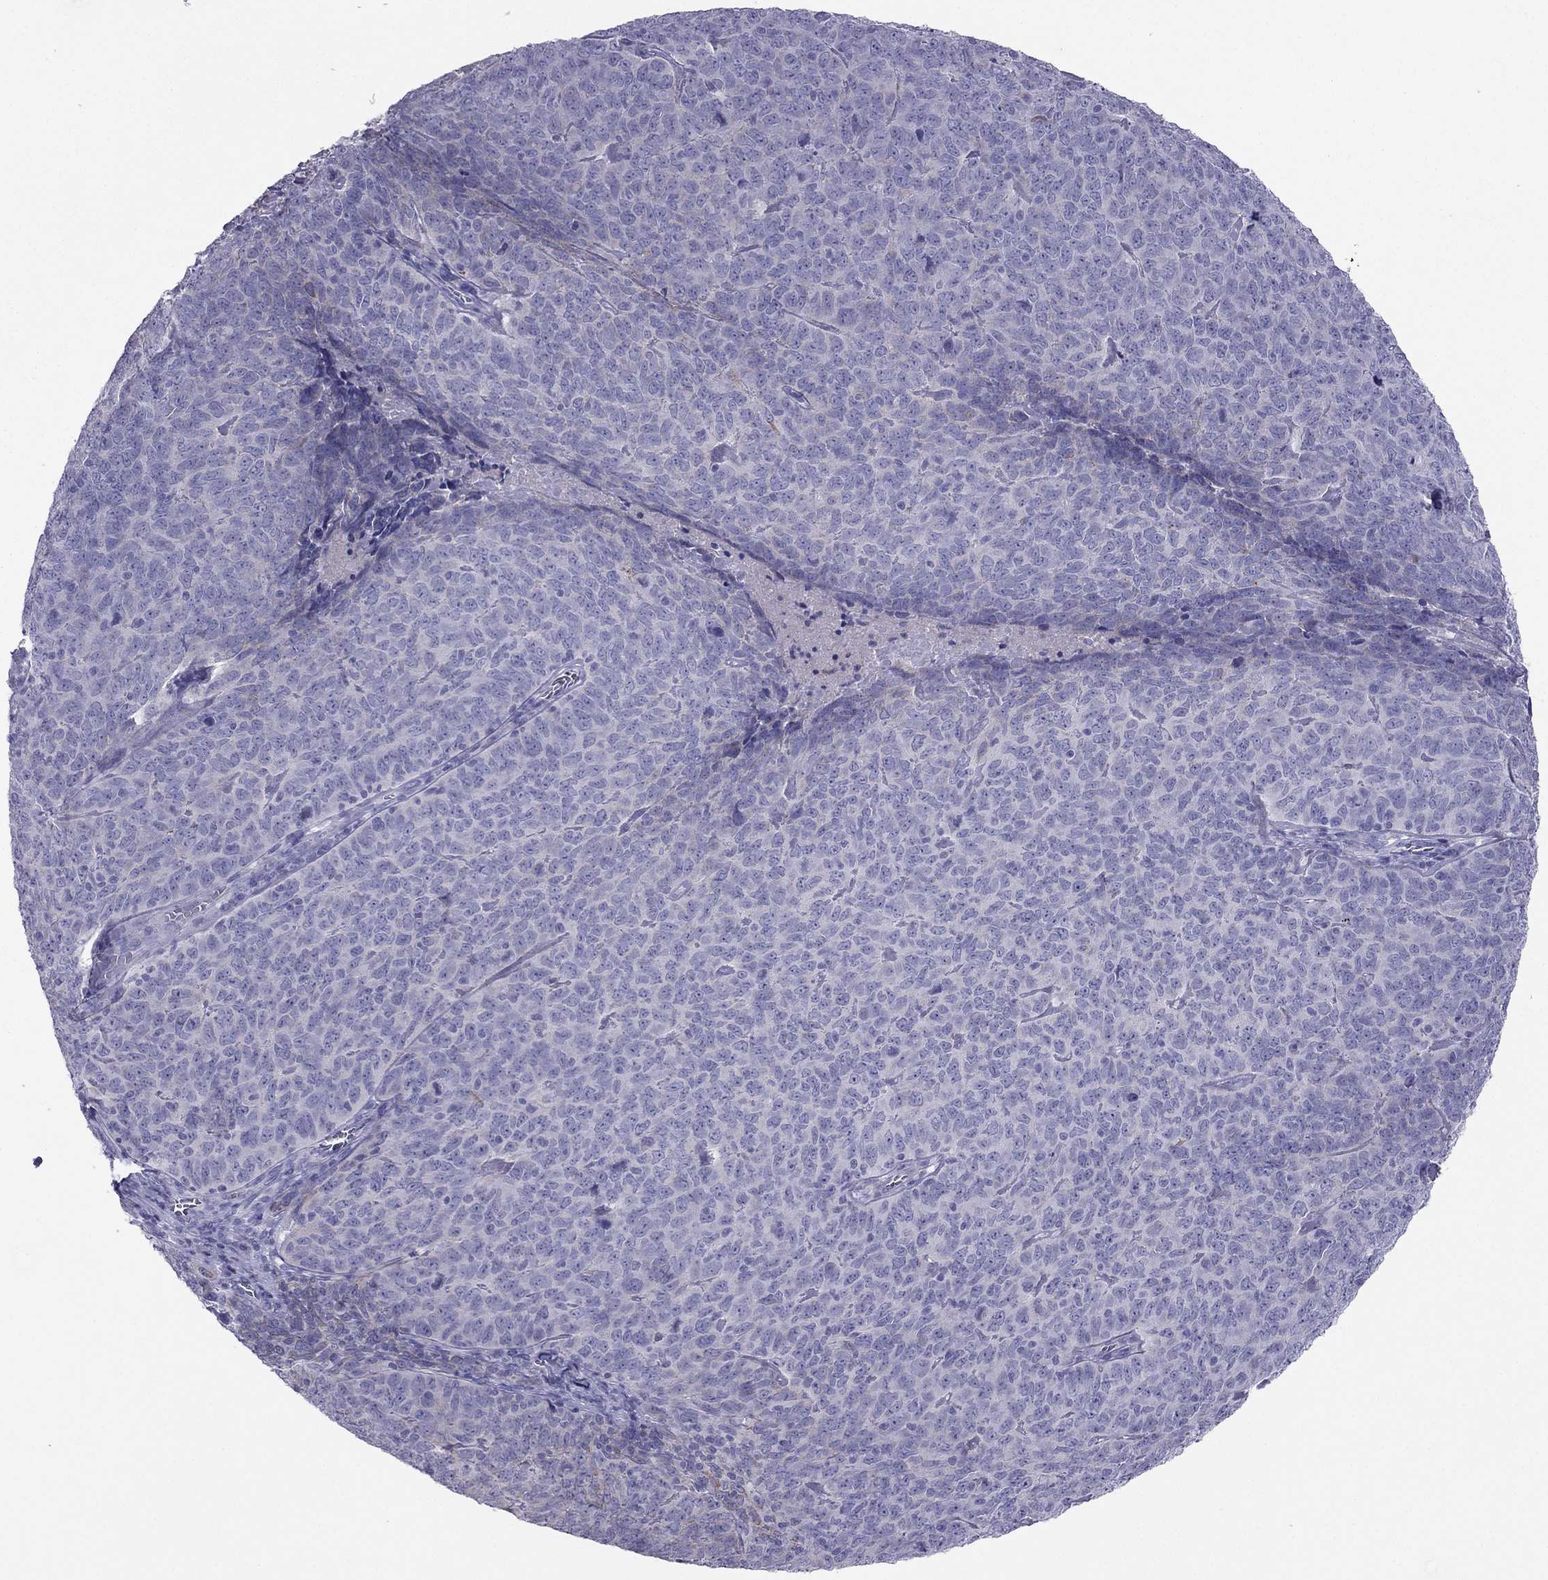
{"staining": {"intensity": "moderate", "quantity": "<25%", "location": "cytoplasmic/membranous"}, "tissue": "skin cancer", "cell_type": "Tumor cells", "image_type": "cancer", "snomed": [{"axis": "morphology", "description": "Squamous cell carcinoma, NOS"}, {"axis": "topography", "description": "Skin"}, {"axis": "topography", "description": "Anal"}], "caption": "Skin cancer tissue exhibits moderate cytoplasmic/membranous positivity in about <25% of tumor cells", "gene": "MAEL", "patient": {"sex": "female", "age": 51}}